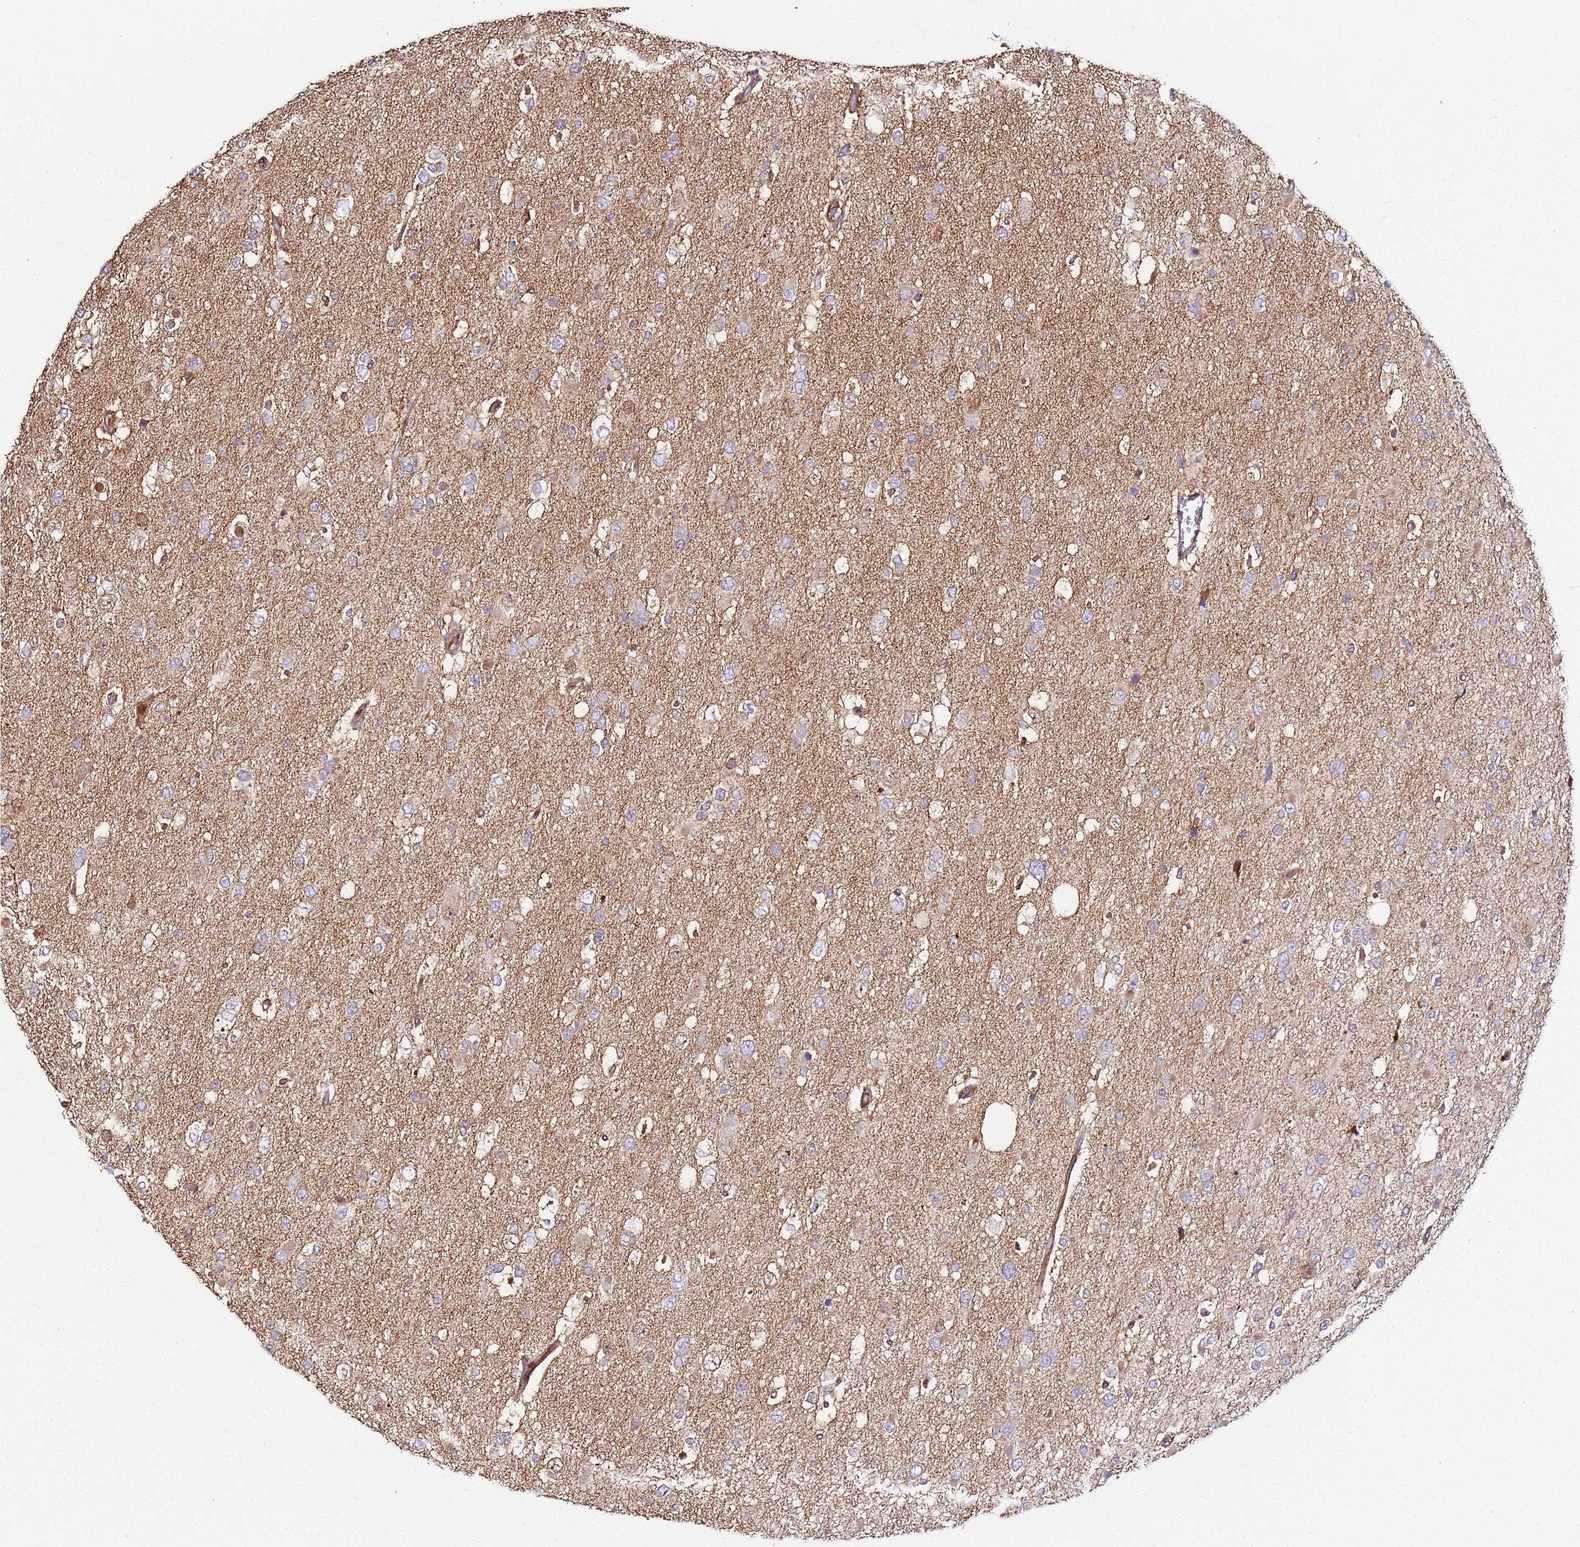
{"staining": {"intensity": "weak", "quantity": "<25%", "location": "cytoplasmic/membranous"}, "tissue": "glioma", "cell_type": "Tumor cells", "image_type": "cancer", "snomed": [{"axis": "morphology", "description": "Glioma, malignant, High grade"}, {"axis": "topography", "description": "Brain"}], "caption": "Tumor cells are negative for protein expression in human malignant glioma (high-grade).", "gene": "KRTAP21-3", "patient": {"sex": "male", "age": 53}}